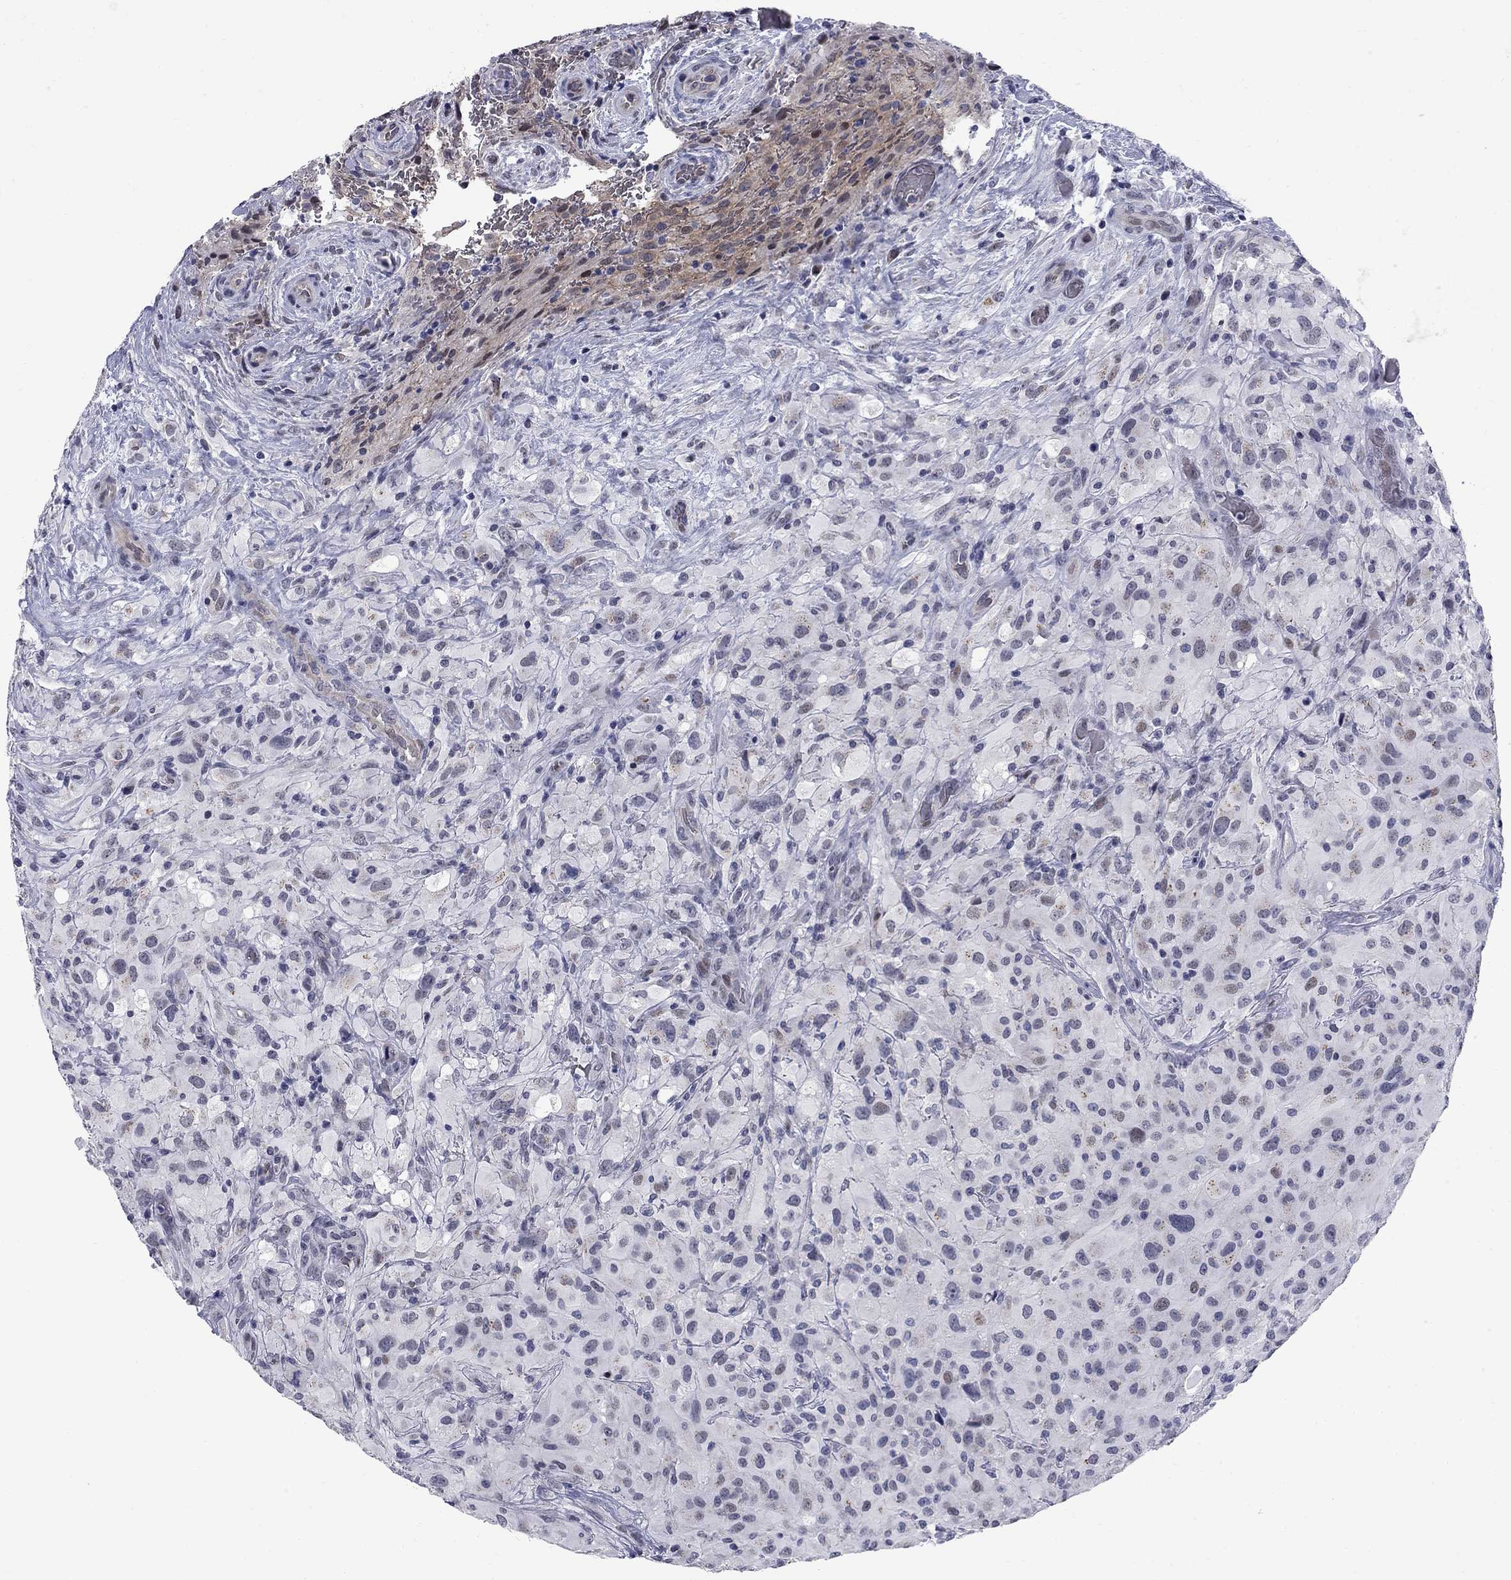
{"staining": {"intensity": "negative", "quantity": "none", "location": "none"}, "tissue": "glioma", "cell_type": "Tumor cells", "image_type": "cancer", "snomed": [{"axis": "morphology", "description": "Glioma, malignant, High grade"}, {"axis": "topography", "description": "Cerebral cortex"}], "caption": "Immunohistochemistry (IHC) photomicrograph of neoplastic tissue: human glioma stained with DAB (3,3'-diaminobenzidine) demonstrates no significant protein expression in tumor cells. (DAB immunohistochemistry (IHC) with hematoxylin counter stain).", "gene": "HTR4", "patient": {"sex": "male", "age": 35}}